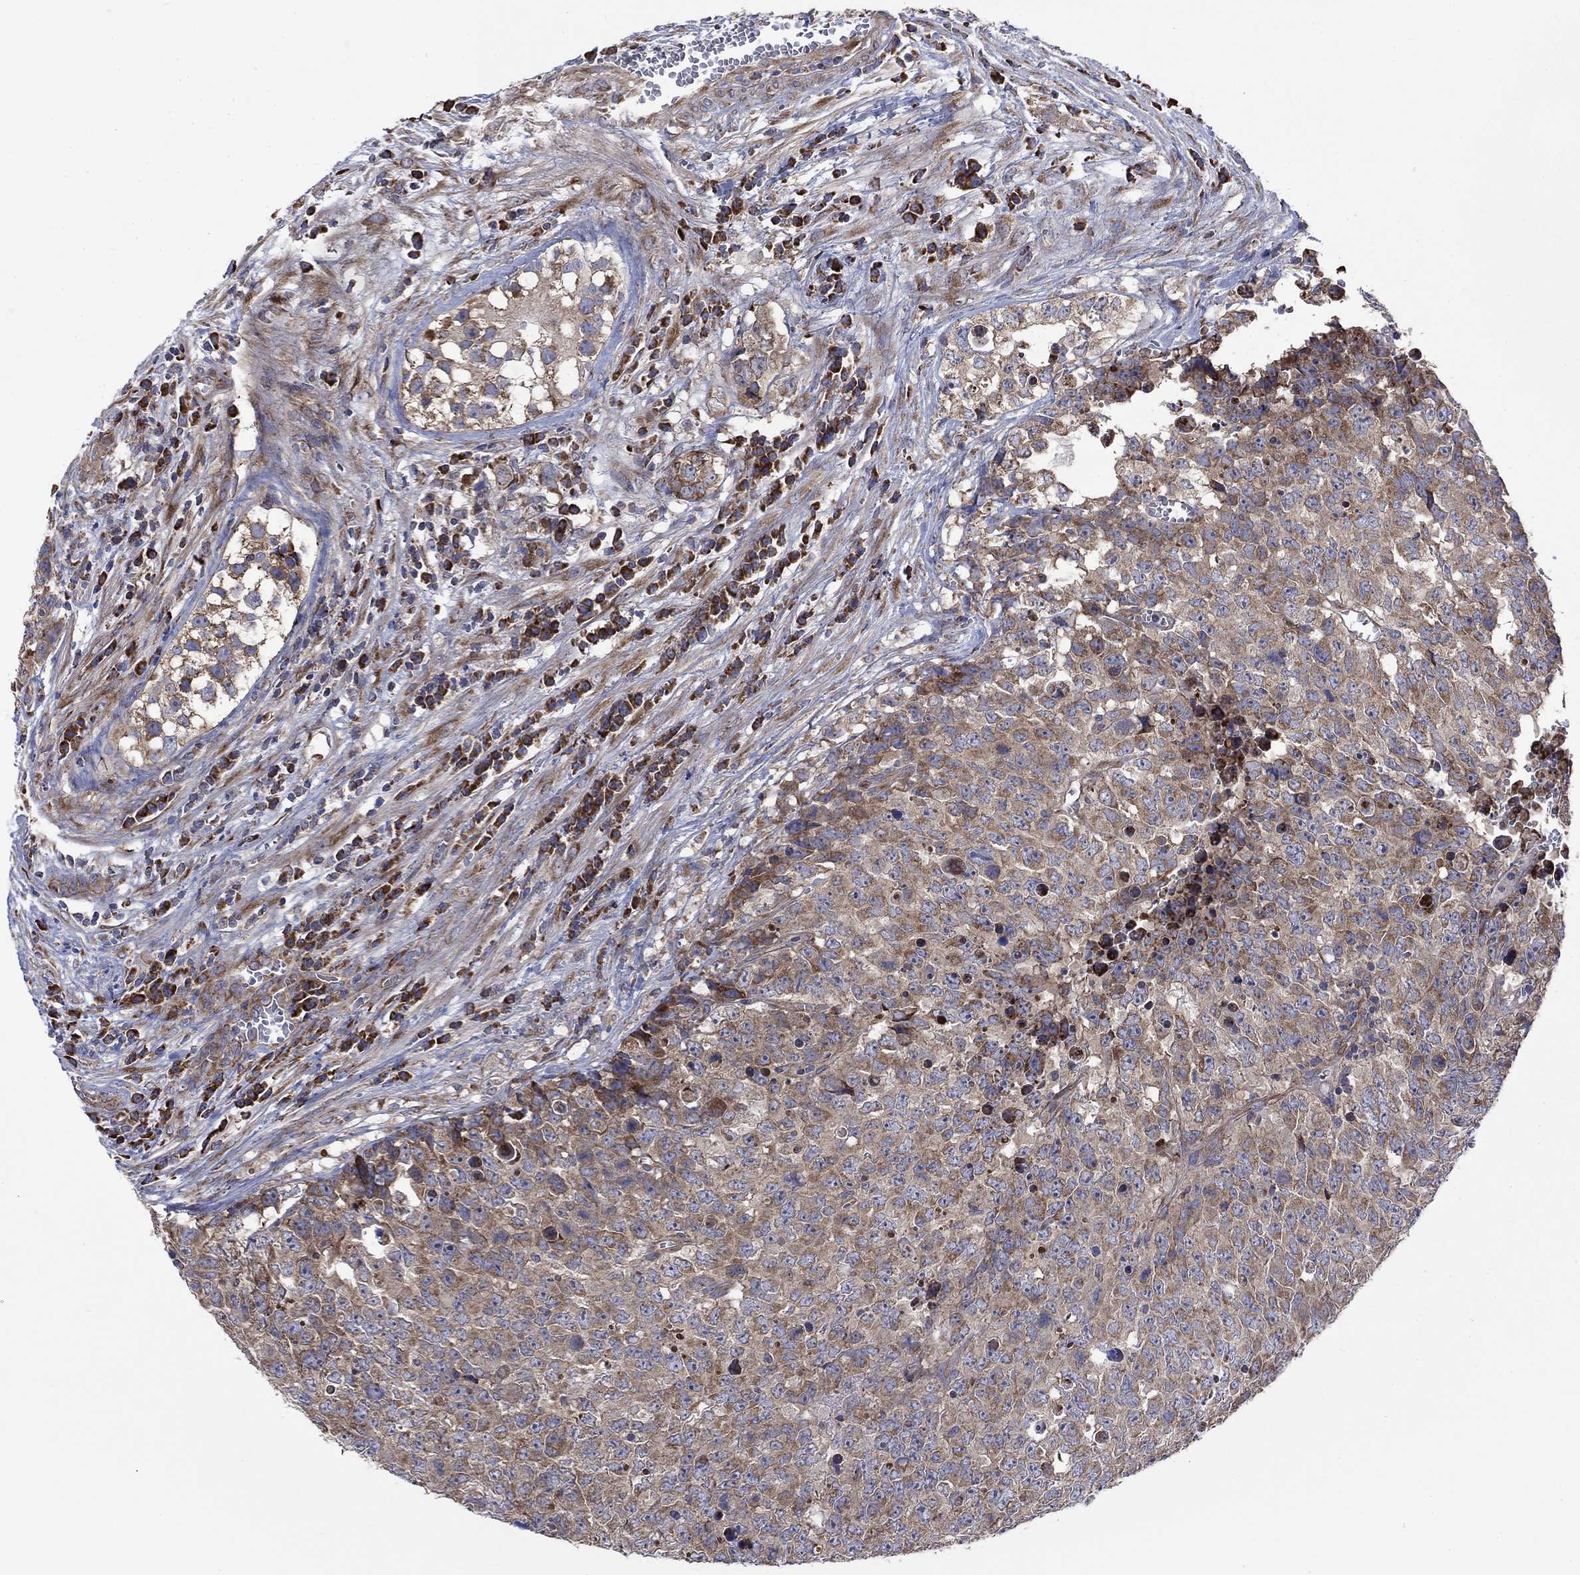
{"staining": {"intensity": "weak", "quantity": ">75%", "location": "cytoplasmic/membranous"}, "tissue": "testis cancer", "cell_type": "Tumor cells", "image_type": "cancer", "snomed": [{"axis": "morphology", "description": "Carcinoma, Embryonal, NOS"}, {"axis": "topography", "description": "Testis"}], "caption": "Immunohistochemical staining of human testis embryonal carcinoma demonstrates weak cytoplasmic/membranous protein expression in about >75% of tumor cells. The protein is shown in brown color, while the nuclei are stained blue.", "gene": "RPLP0", "patient": {"sex": "male", "age": 23}}